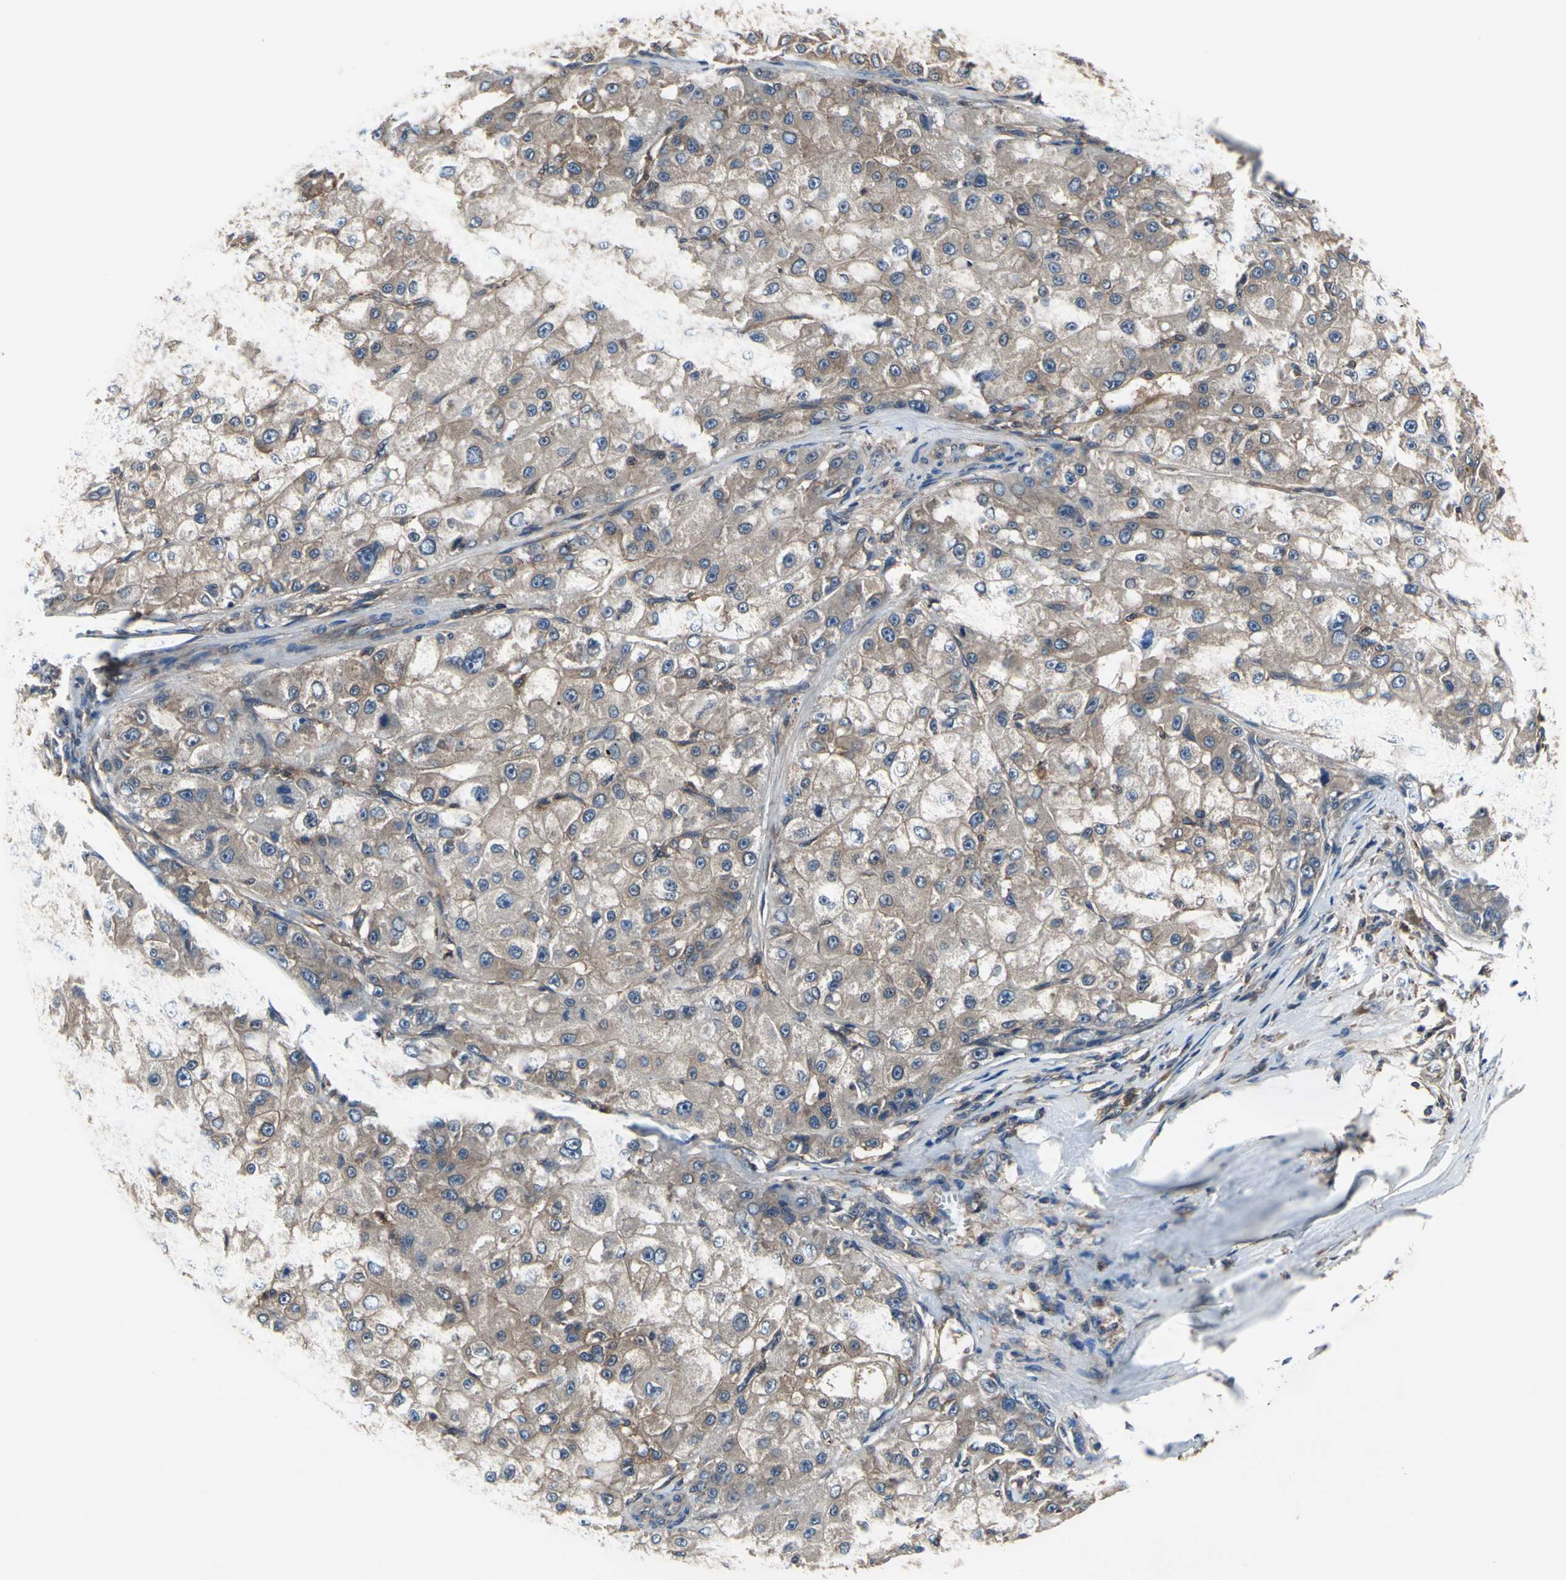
{"staining": {"intensity": "moderate", "quantity": ">75%", "location": "cytoplasmic/membranous"}, "tissue": "liver cancer", "cell_type": "Tumor cells", "image_type": "cancer", "snomed": [{"axis": "morphology", "description": "Carcinoma, Hepatocellular, NOS"}, {"axis": "topography", "description": "Liver"}], "caption": "Protein staining shows moderate cytoplasmic/membranous staining in approximately >75% of tumor cells in hepatocellular carcinoma (liver).", "gene": "CAPN1", "patient": {"sex": "male", "age": 80}}